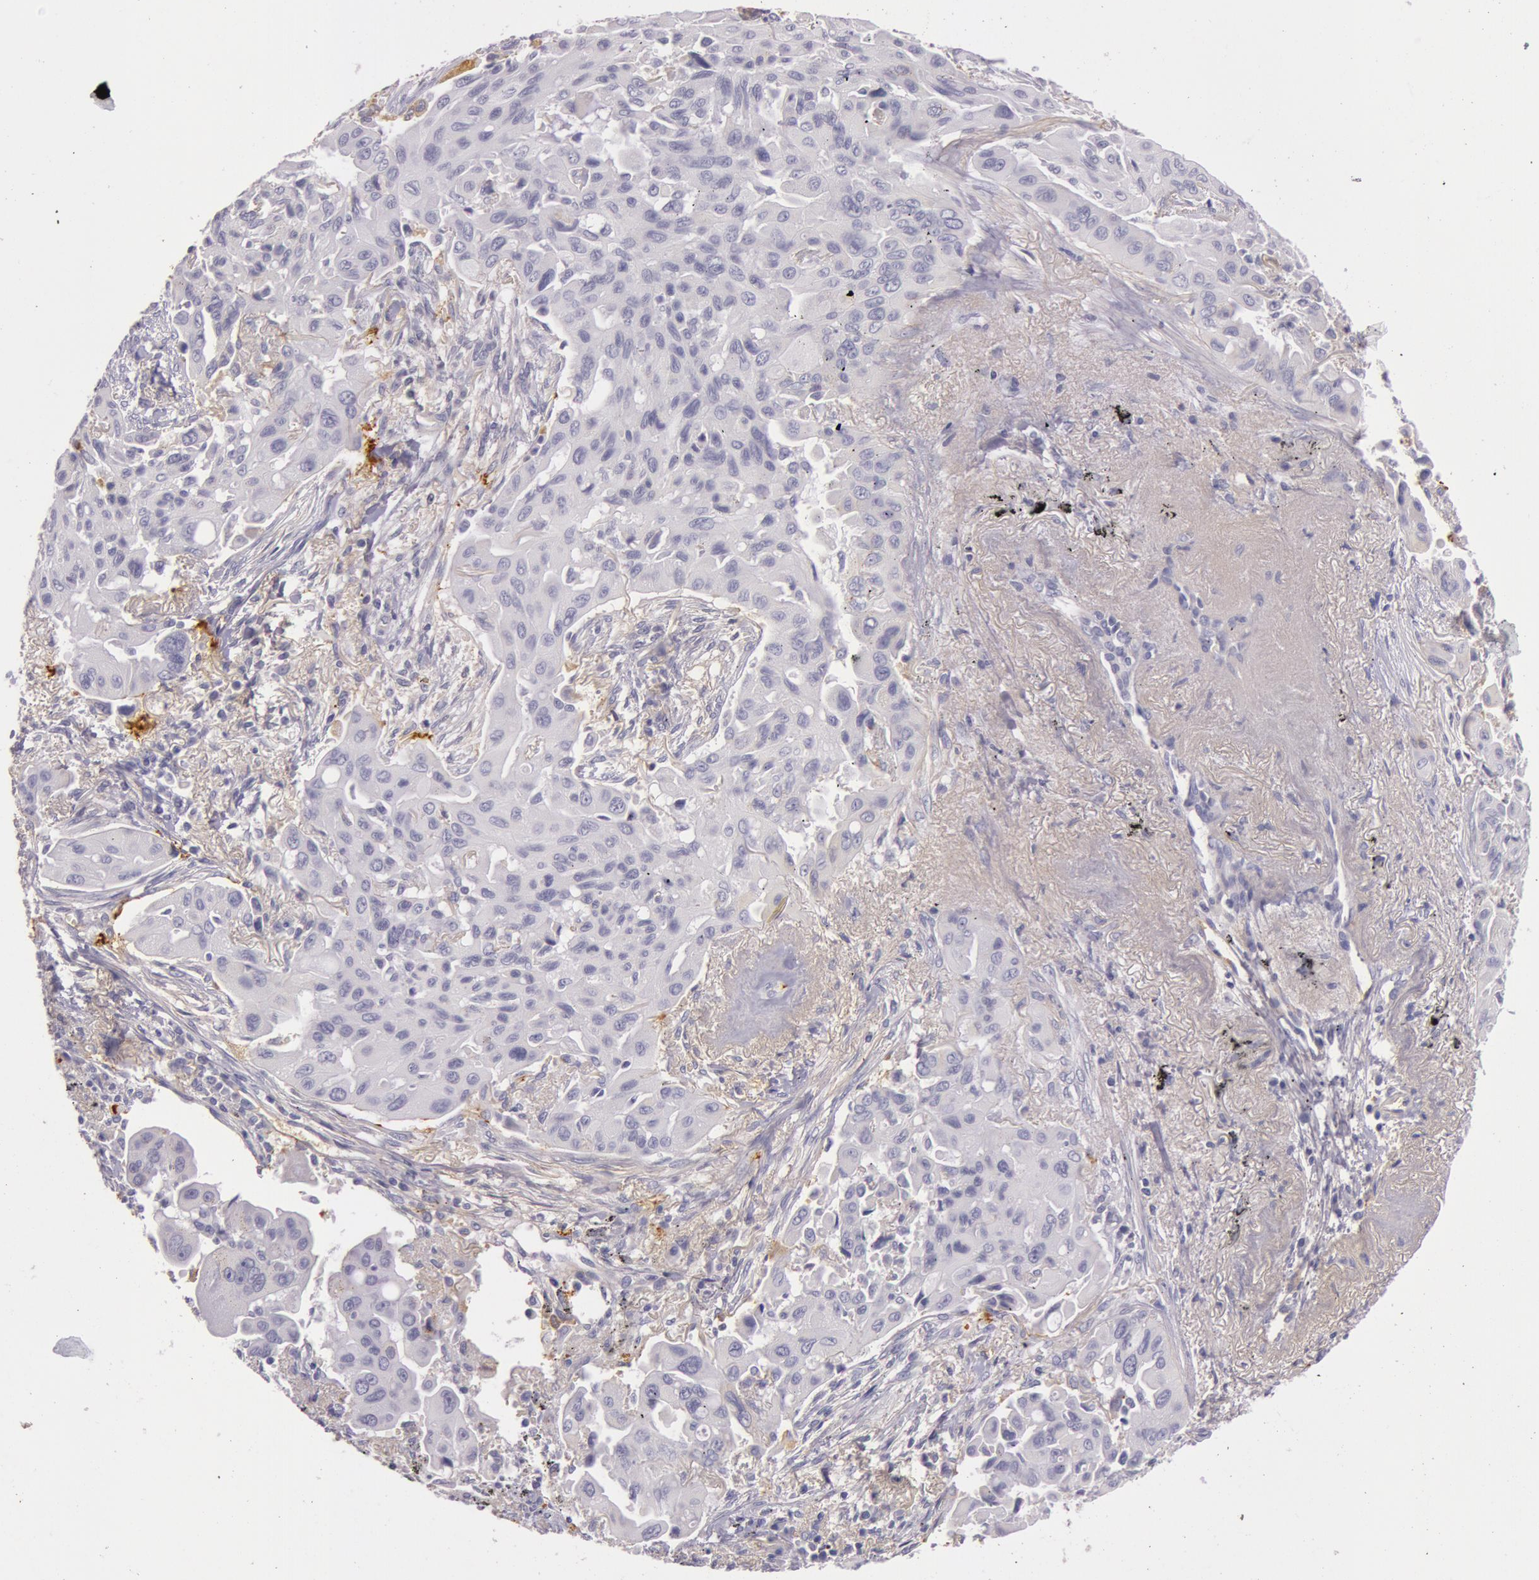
{"staining": {"intensity": "negative", "quantity": "none", "location": "none"}, "tissue": "lung cancer", "cell_type": "Tumor cells", "image_type": "cancer", "snomed": [{"axis": "morphology", "description": "Adenocarcinoma, NOS"}, {"axis": "topography", "description": "Lung"}], "caption": "Tumor cells are negative for brown protein staining in lung cancer (adenocarcinoma). Nuclei are stained in blue.", "gene": "C4BPA", "patient": {"sex": "male", "age": 68}}